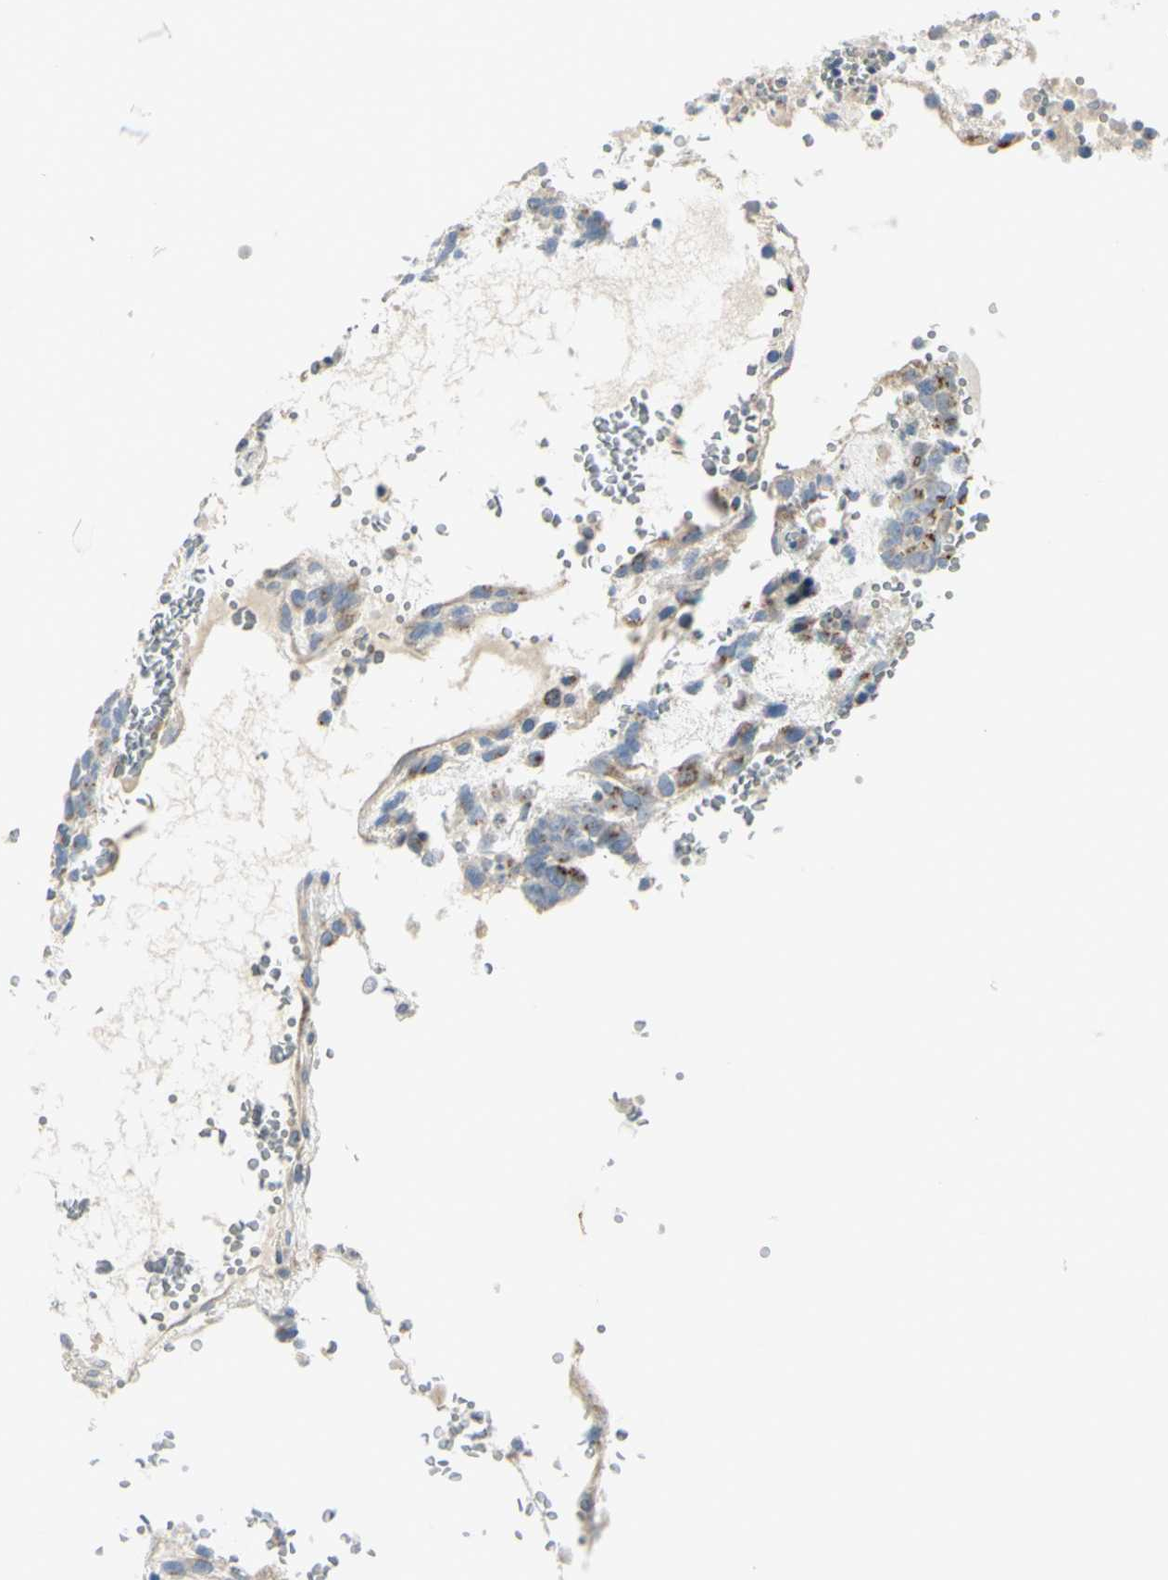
{"staining": {"intensity": "moderate", "quantity": "25%-75%", "location": "cytoplasmic/membranous"}, "tissue": "testis cancer", "cell_type": "Tumor cells", "image_type": "cancer", "snomed": [{"axis": "morphology", "description": "Seminoma, NOS"}, {"axis": "morphology", "description": "Carcinoma, Embryonal, NOS"}, {"axis": "topography", "description": "Testis"}], "caption": "A micrograph of testis embryonal carcinoma stained for a protein exhibits moderate cytoplasmic/membranous brown staining in tumor cells.", "gene": "B4GALT3", "patient": {"sex": "male", "age": 52}}